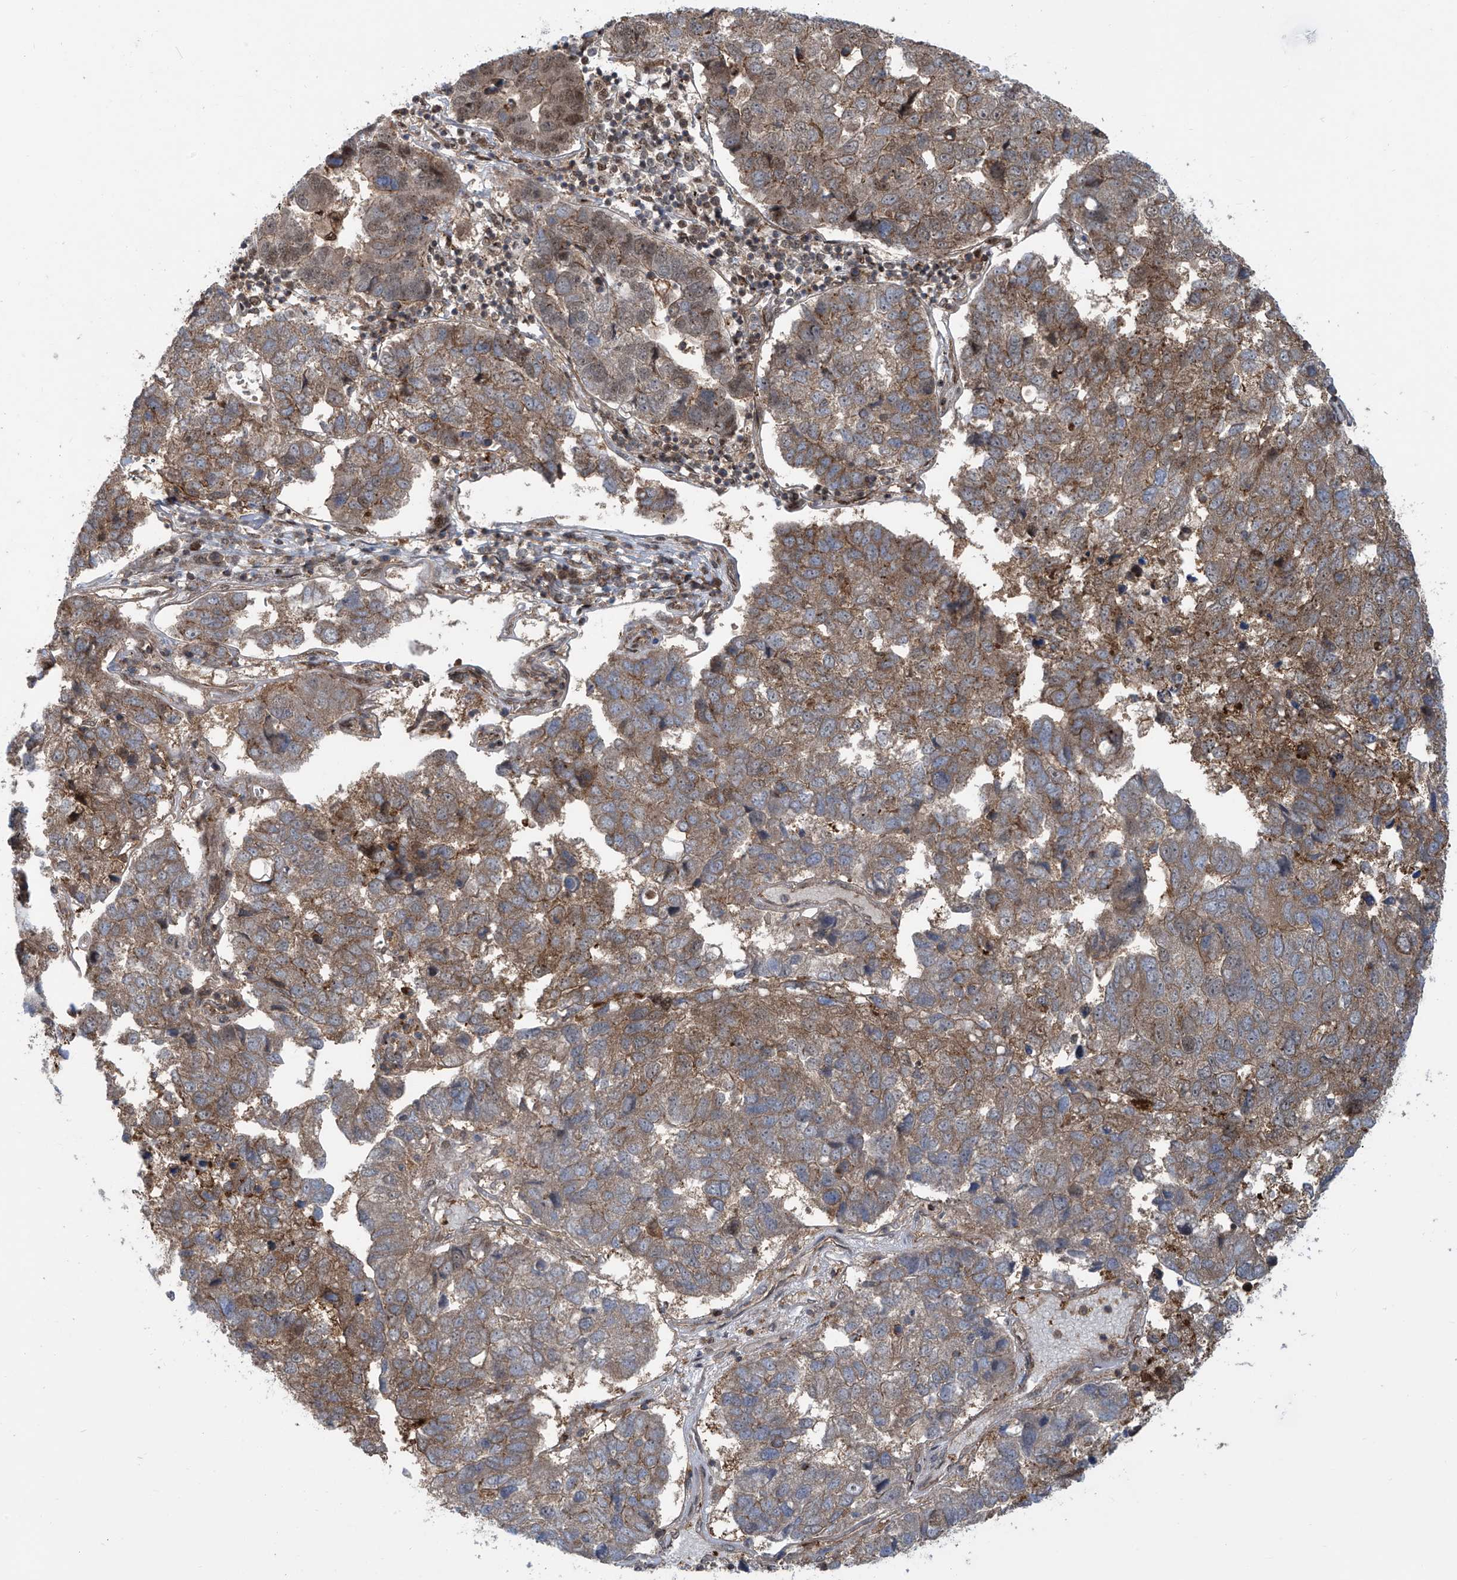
{"staining": {"intensity": "moderate", "quantity": ">75%", "location": "cytoplasmic/membranous,nuclear"}, "tissue": "pancreatic cancer", "cell_type": "Tumor cells", "image_type": "cancer", "snomed": [{"axis": "morphology", "description": "Adenocarcinoma, NOS"}, {"axis": "topography", "description": "Pancreas"}], "caption": "Human pancreatic cancer (adenocarcinoma) stained with a brown dye shows moderate cytoplasmic/membranous and nuclear positive positivity in approximately >75% of tumor cells.", "gene": "LAGE3", "patient": {"sex": "female", "age": 61}}